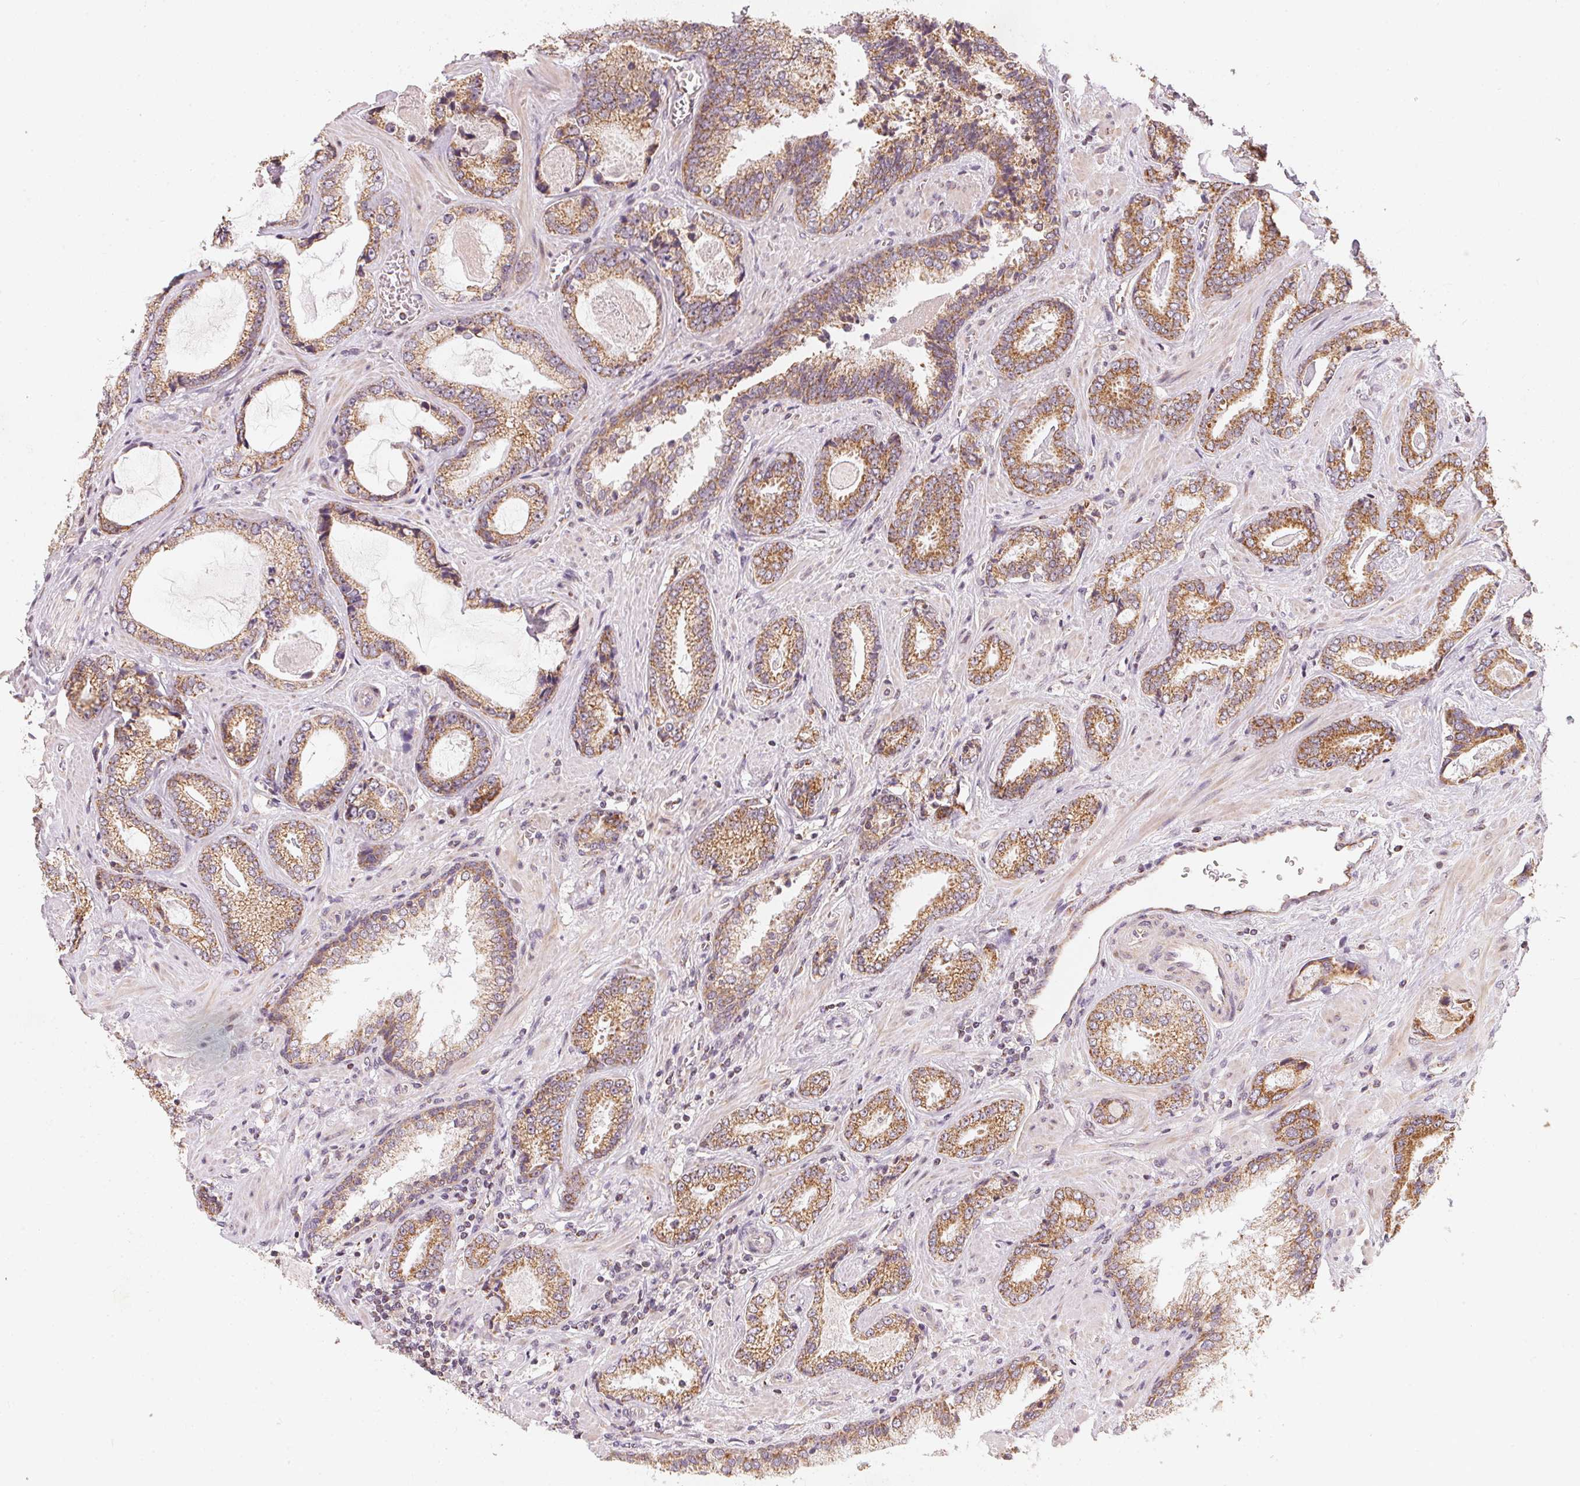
{"staining": {"intensity": "moderate", "quantity": ">75%", "location": "cytoplasmic/membranous"}, "tissue": "prostate cancer", "cell_type": "Tumor cells", "image_type": "cancer", "snomed": [{"axis": "morphology", "description": "Adenocarcinoma, Low grade"}, {"axis": "topography", "description": "Prostate"}], "caption": "IHC (DAB (3,3'-diaminobenzidine)) staining of human prostate cancer (low-grade adenocarcinoma) demonstrates moderate cytoplasmic/membranous protein positivity in approximately >75% of tumor cells.", "gene": "MATCAP1", "patient": {"sex": "male", "age": 61}}